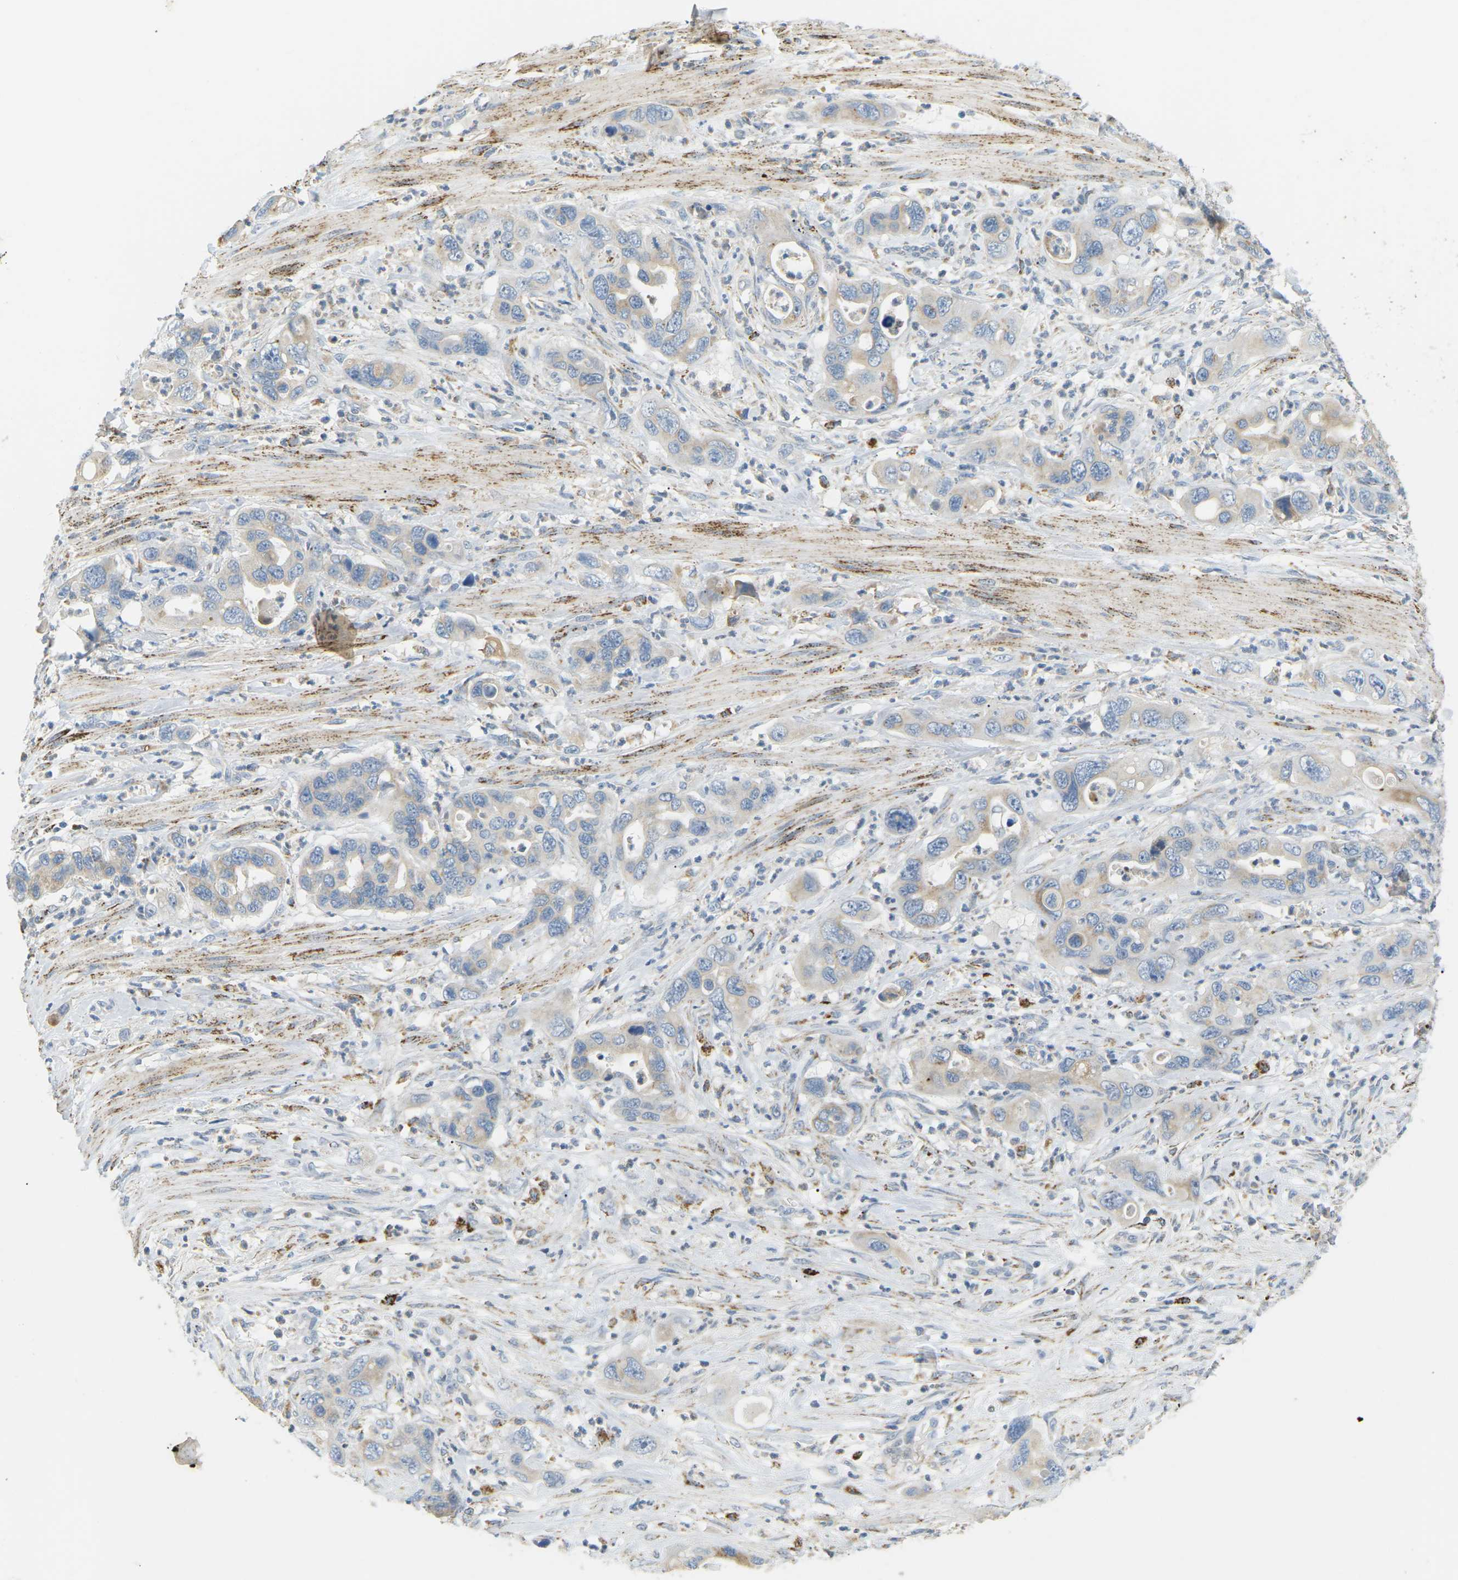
{"staining": {"intensity": "weak", "quantity": "25%-75%", "location": "cytoplasmic/membranous"}, "tissue": "pancreatic cancer", "cell_type": "Tumor cells", "image_type": "cancer", "snomed": [{"axis": "morphology", "description": "Adenocarcinoma, NOS"}, {"axis": "topography", "description": "Pancreas"}], "caption": "This is an image of immunohistochemistry staining of pancreatic cancer (adenocarcinoma), which shows weak positivity in the cytoplasmic/membranous of tumor cells.", "gene": "CD300E", "patient": {"sex": "female", "age": 71}}